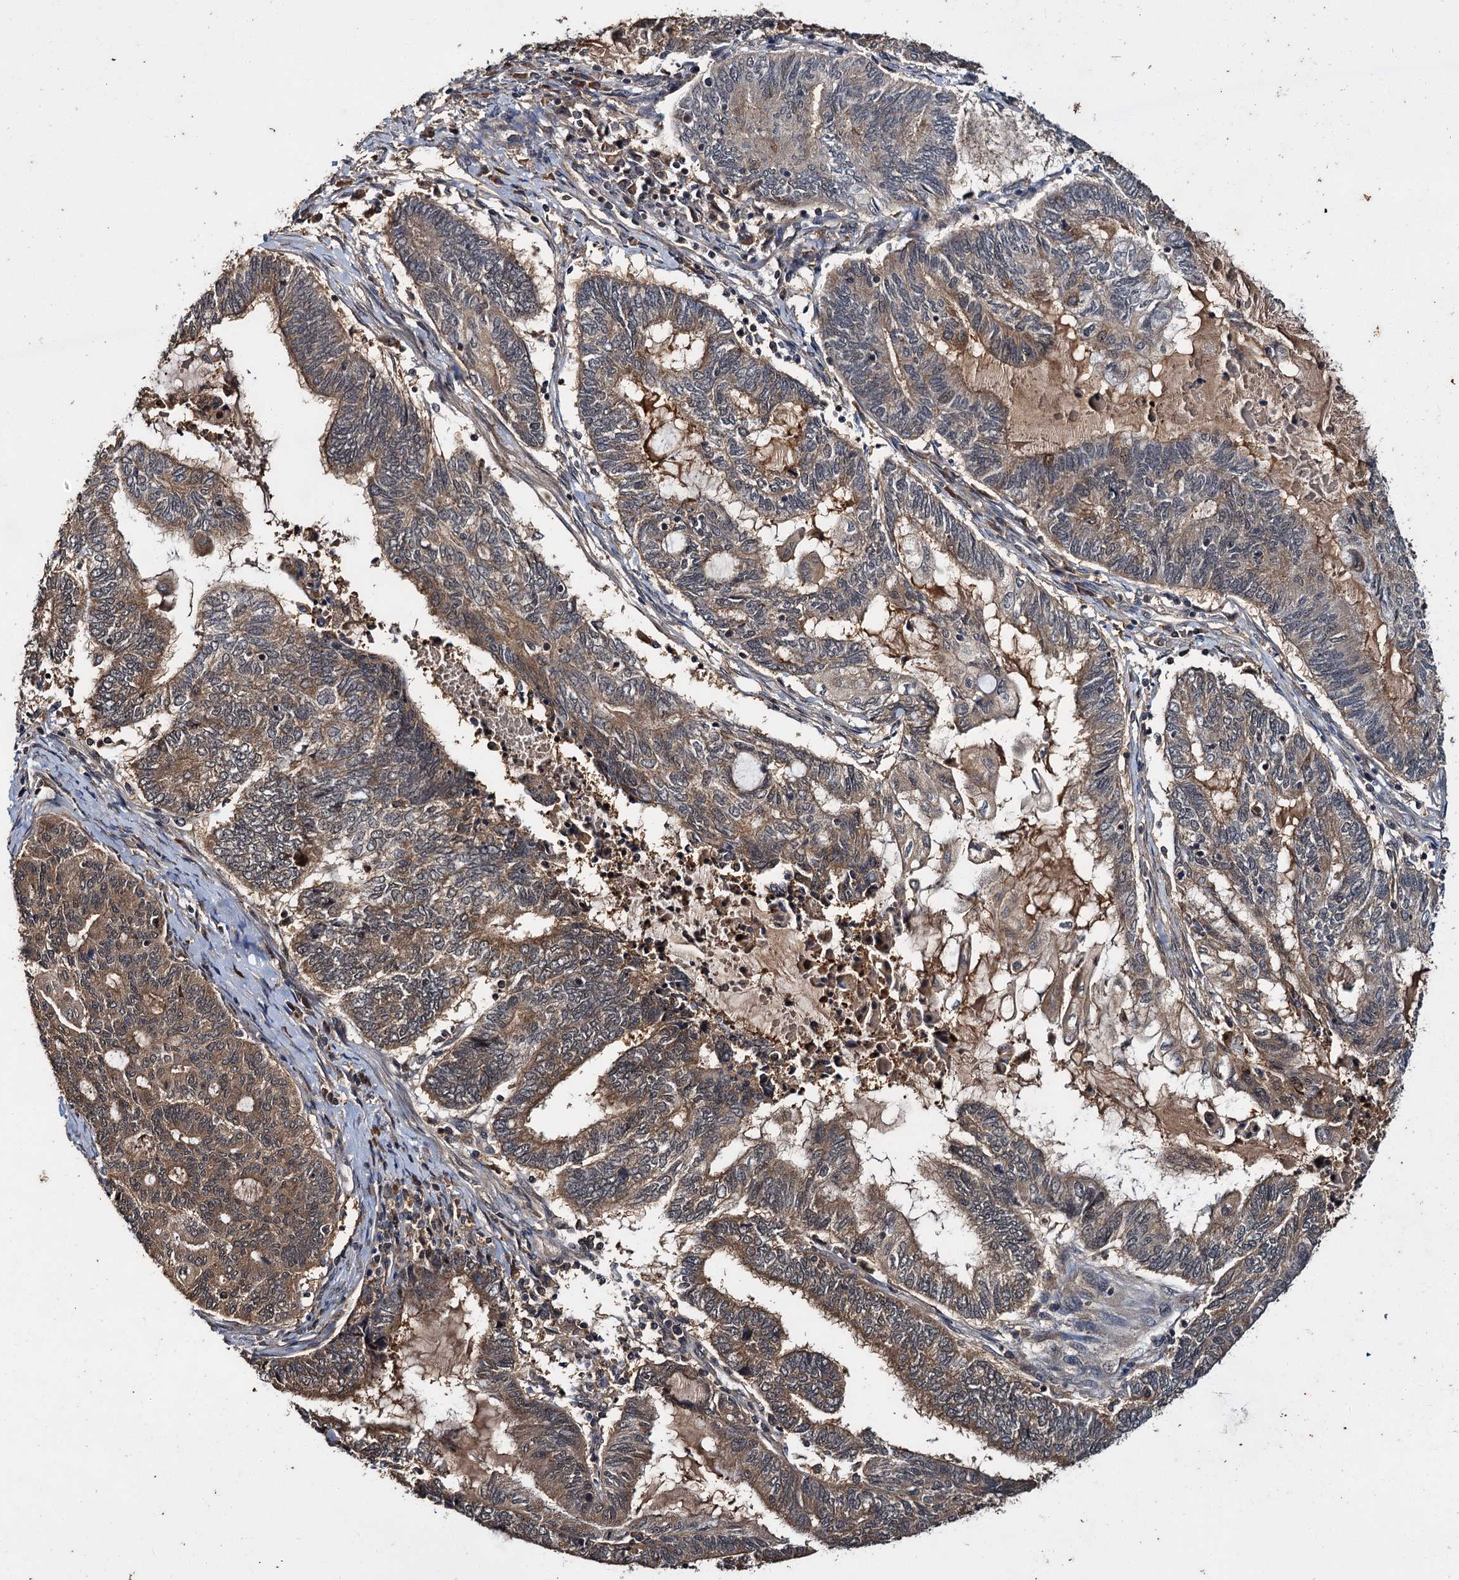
{"staining": {"intensity": "moderate", "quantity": "25%-75%", "location": "cytoplasmic/membranous"}, "tissue": "endometrial cancer", "cell_type": "Tumor cells", "image_type": "cancer", "snomed": [{"axis": "morphology", "description": "Adenocarcinoma, NOS"}, {"axis": "topography", "description": "Uterus"}, {"axis": "topography", "description": "Endometrium"}], "caption": "Immunohistochemistry (IHC) micrograph of neoplastic tissue: human adenocarcinoma (endometrial) stained using immunohistochemistry displays medium levels of moderate protein expression localized specifically in the cytoplasmic/membranous of tumor cells, appearing as a cytoplasmic/membranous brown color.", "gene": "SLC46A3", "patient": {"sex": "female", "age": 70}}